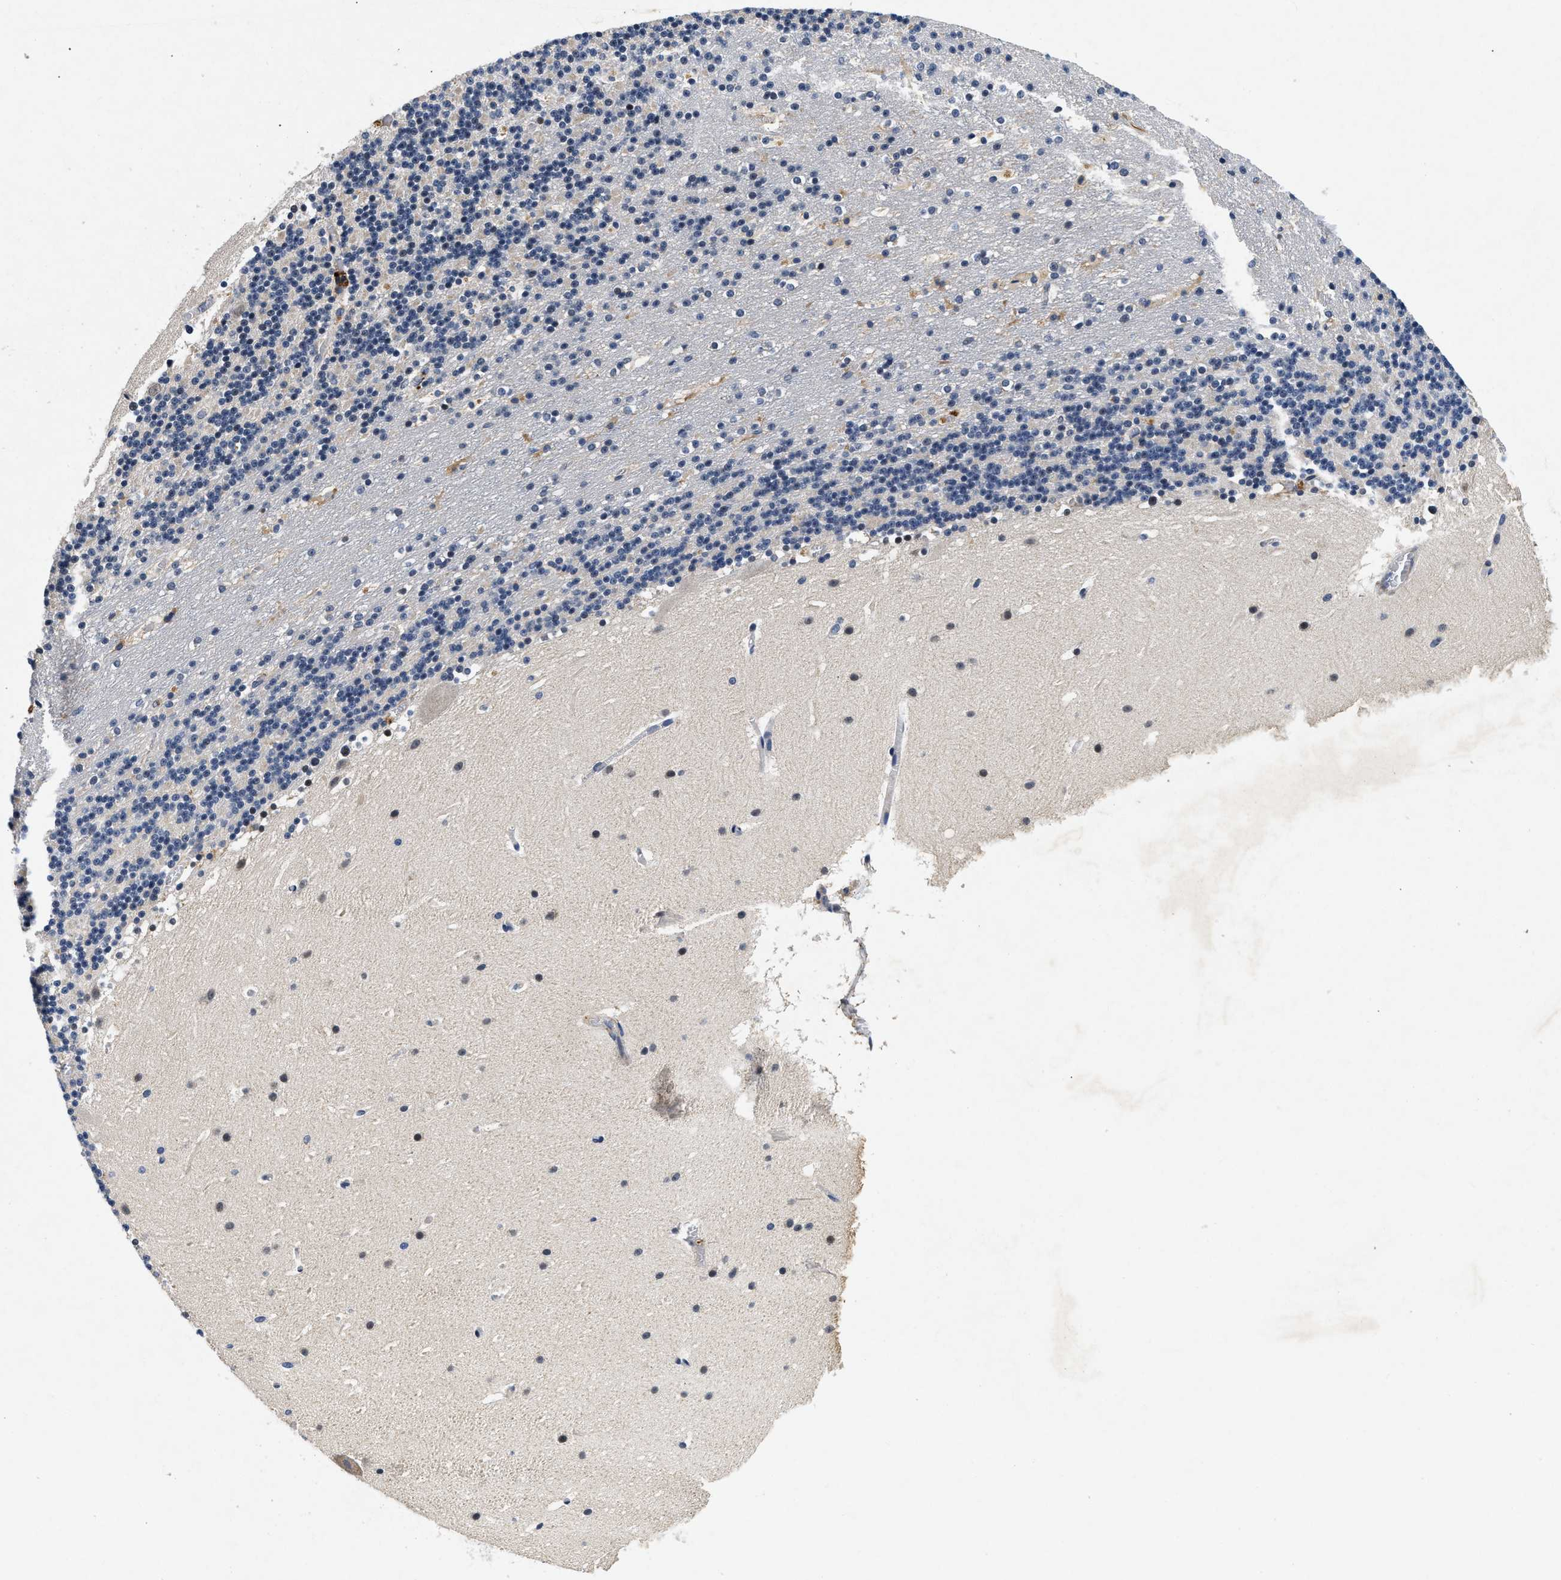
{"staining": {"intensity": "negative", "quantity": "none", "location": "none"}, "tissue": "cerebellum", "cell_type": "Cells in granular layer", "image_type": "normal", "snomed": [{"axis": "morphology", "description": "Normal tissue, NOS"}, {"axis": "topography", "description": "Cerebellum"}], "caption": "Cells in granular layer are negative for protein expression in benign human cerebellum. The staining is performed using DAB brown chromogen with nuclei counter-stained in using hematoxylin.", "gene": "PDP1", "patient": {"sex": "male", "age": 45}}